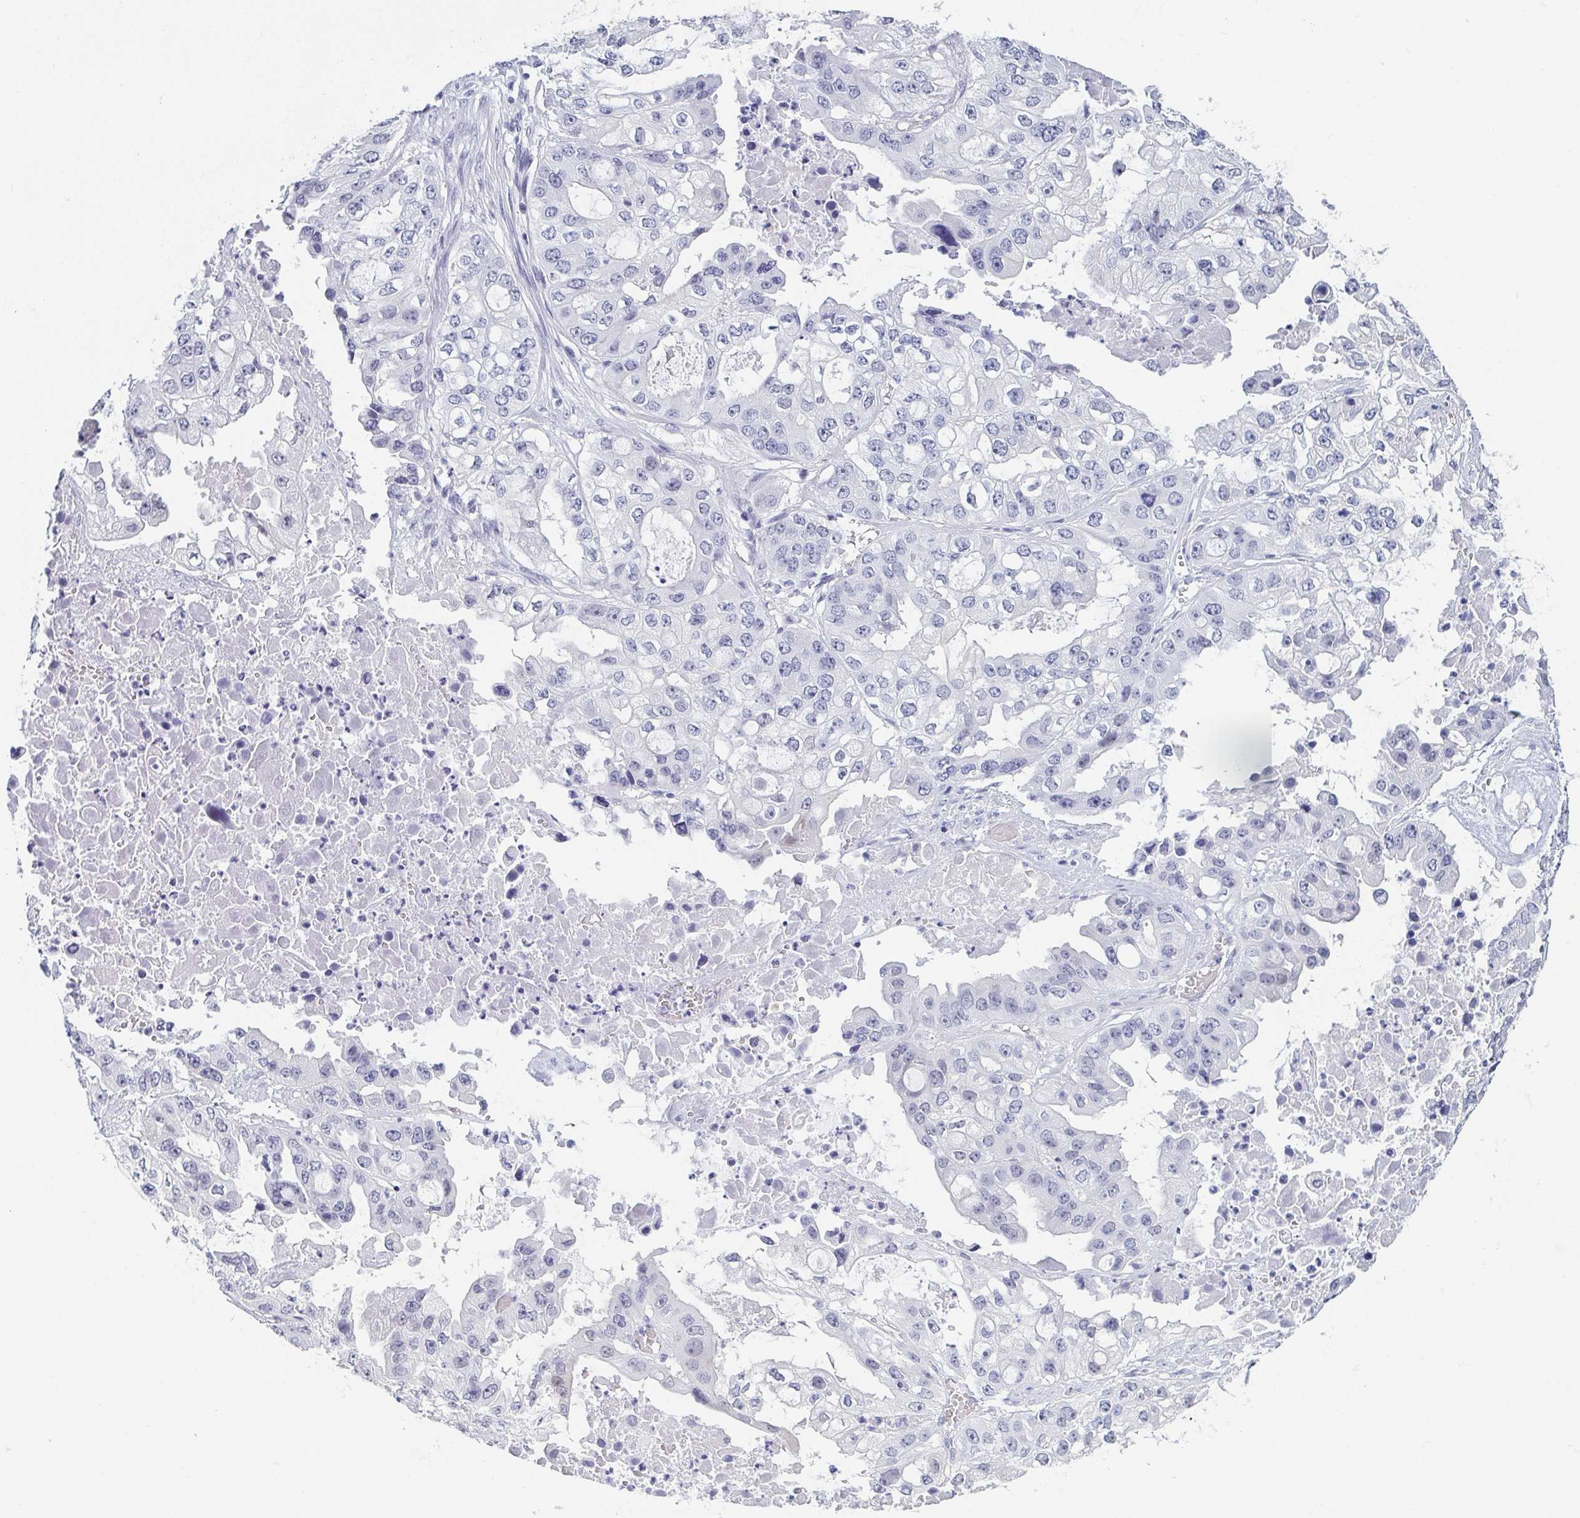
{"staining": {"intensity": "negative", "quantity": "none", "location": "none"}, "tissue": "ovarian cancer", "cell_type": "Tumor cells", "image_type": "cancer", "snomed": [{"axis": "morphology", "description": "Cystadenocarcinoma, serous, NOS"}, {"axis": "topography", "description": "Ovary"}], "caption": "Immunohistochemistry micrograph of neoplastic tissue: human ovarian cancer stained with DAB (3,3'-diaminobenzidine) exhibits no significant protein positivity in tumor cells.", "gene": "REG4", "patient": {"sex": "female", "age": 56}}